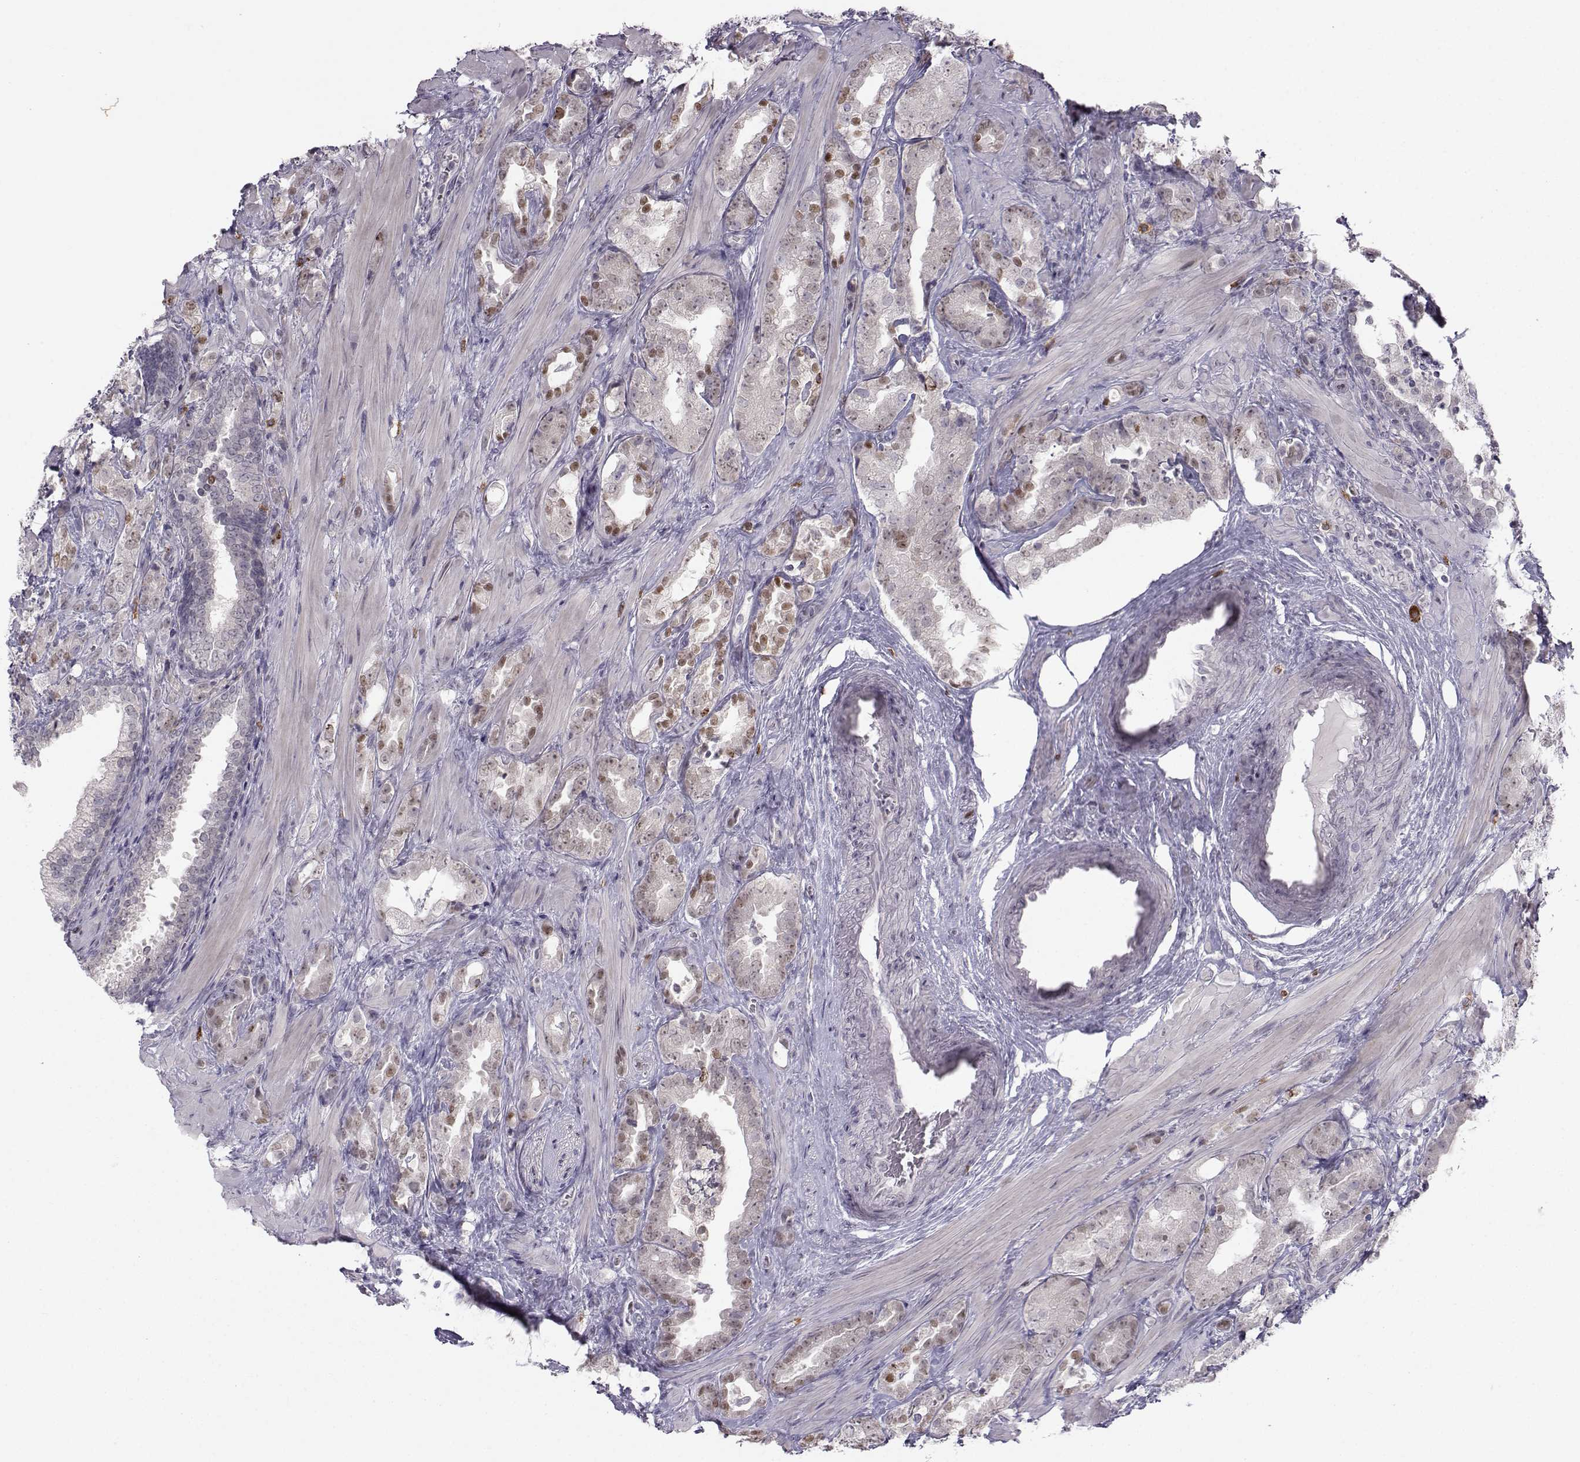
{"staining": {"intensity": "moderate", "quantity": "<25%", "location": "nuclear"}, "tissue": "prostate cancer", "cell_type": "Tumor cells", "image_type": "cancer", "snomed": [{"axis": "morphology", "description": "Adenocarcinoma, NOS"}, {"axis": "topography", "description": "Prostate"}], "caption": "Immunohistochemical staining of human prostate adenocarcinoma displays moderate nuclear protein expression in approximately <25% of tumor cells. The staining is performed using DAB brown chromogen to label protein expression. The nuclei are counter-stained blue using hematoxylin.", "gene": "LRP8", "patient": {"sex": "male", "age": 57}}